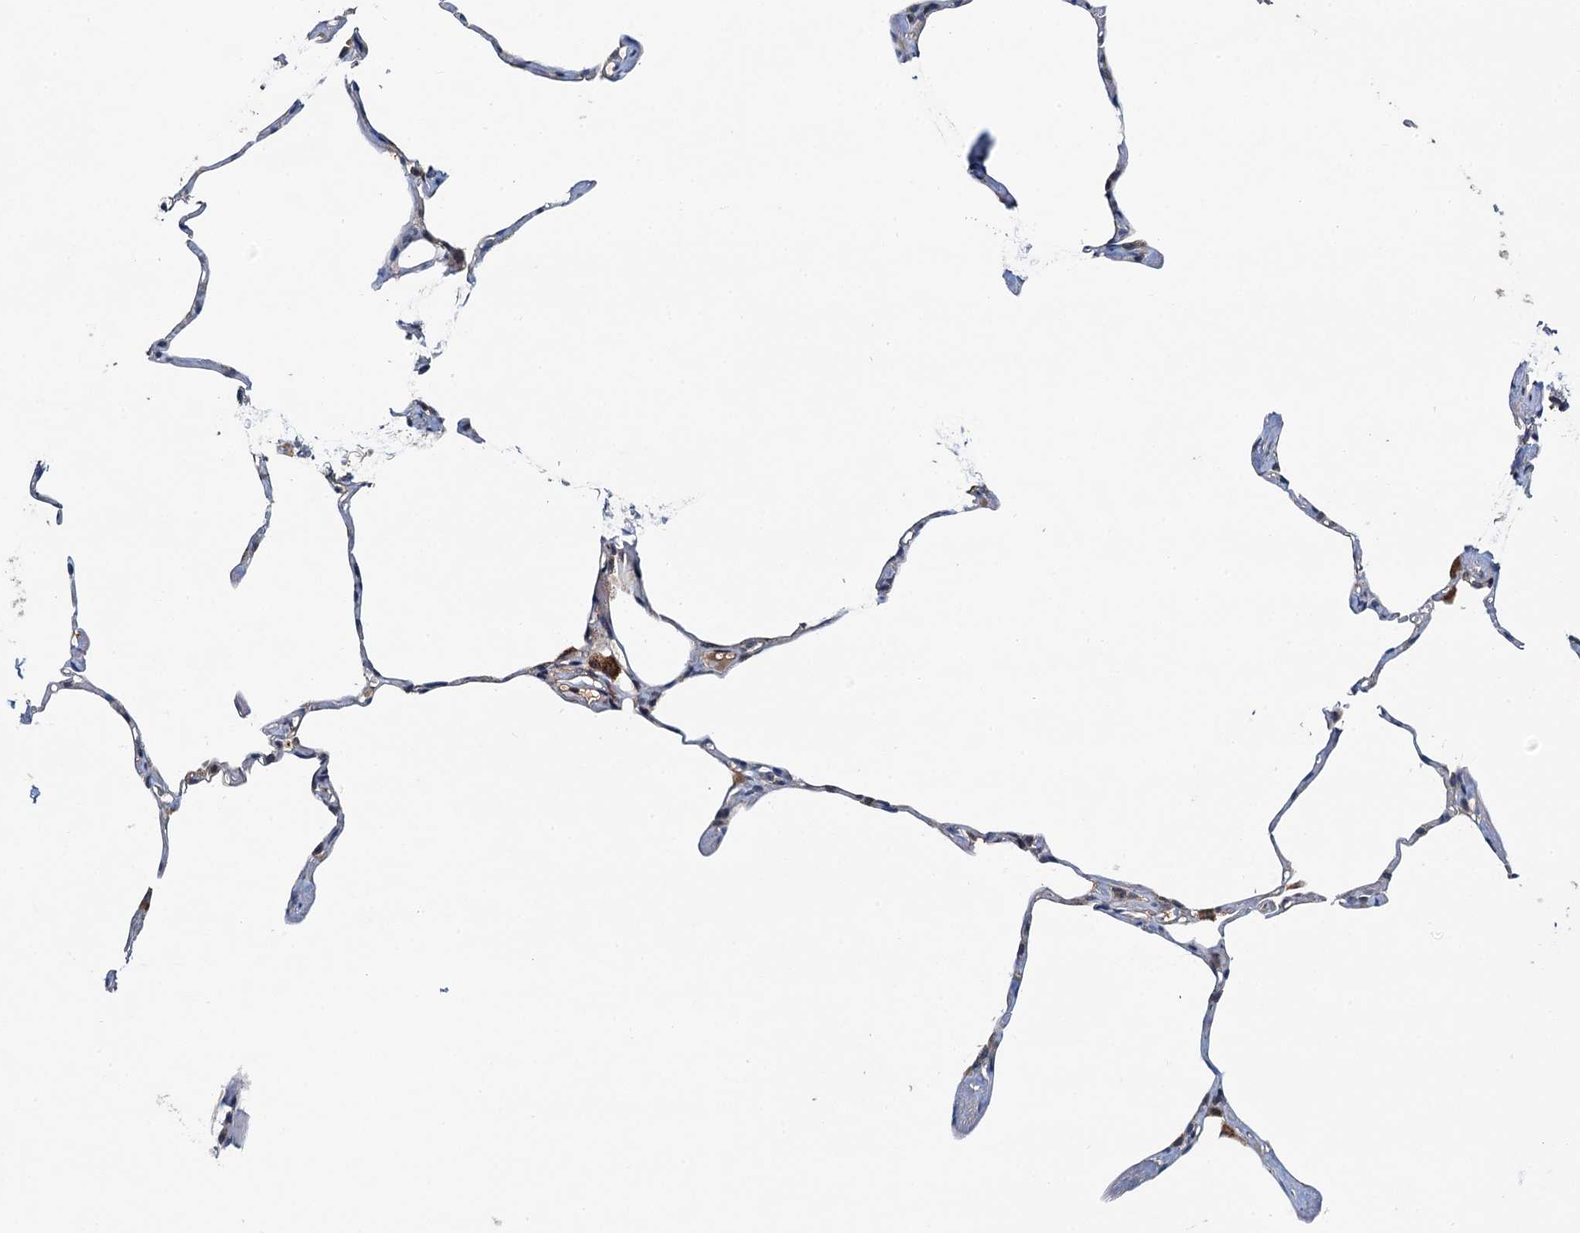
{"staining": {"intensity": "negative", "quantity": "none", "location": "none"}, "tissue": "lung", "cell_type": "Alveolar cells", "image_type": "normal", "snomed": [{"axis": "morphology", "description": "Normal tissue, NOS"}, {"axis": "topography", "description": "Lung"}], "caption": "An IHC image of unremarkable lung is shown. There is no staining in alveolar cells of lung.", "gene": "EFL1", "patient": {"sex": "male", "age": 65}}